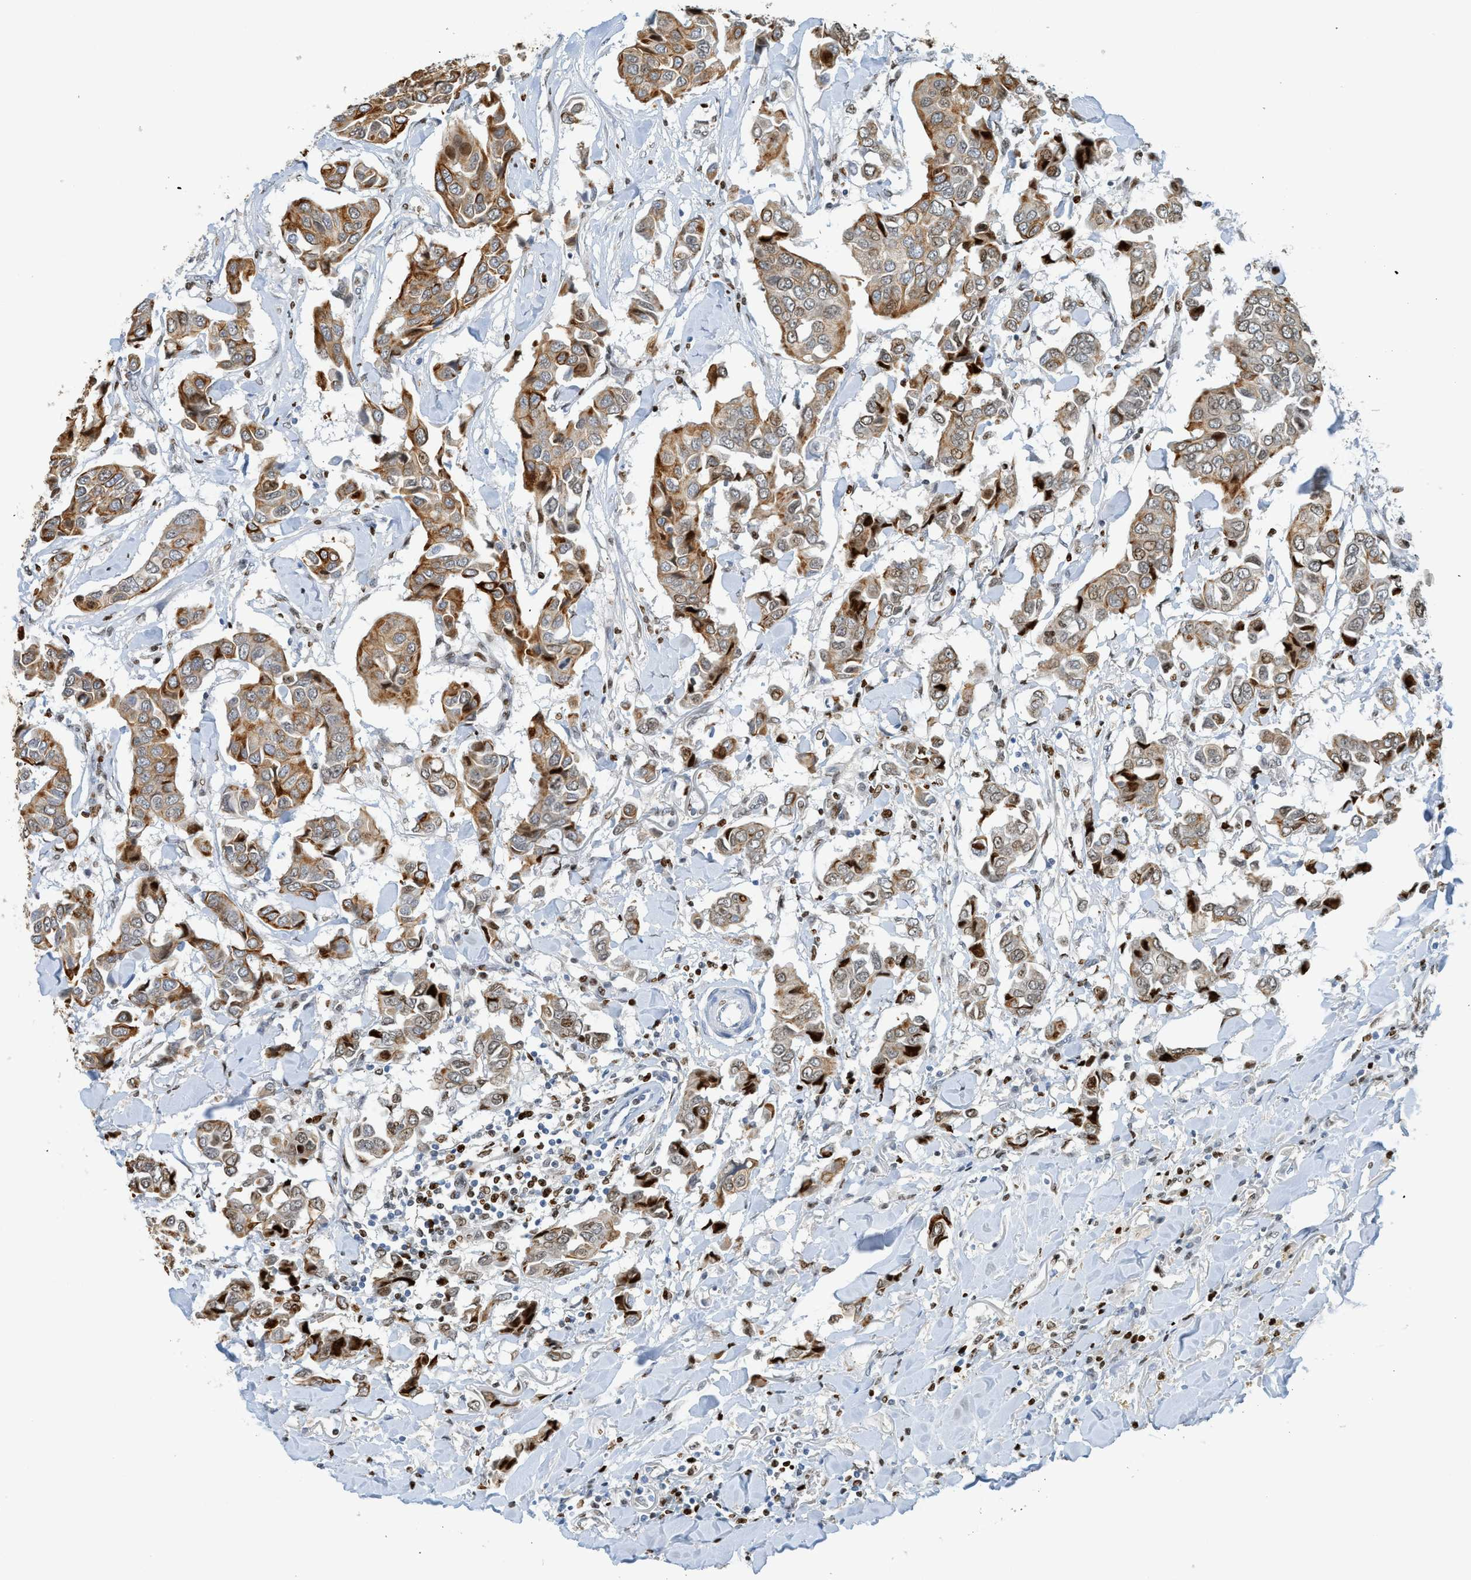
{"staining": {"intensity": "moderate", "quantity": ">75%", "location": "cytoplasmic/membranous"}, "tissue": "breast cancer", "cell_type": "Tumor cells", "image_type": "cancer", "snomed": [{"axis": "morphology", "description": "Duct carcinoma"}, {"axis": "topography", "description": "Breast"}], "caption": "Invasive ductal carcinoma (breast) tissue demonstrates moderate cytoplasmic/membranous expression in about >75% of tumor cells, visualized by immunohistochemistry.", "gene": "SH3D19", "patient": {"sex": "female", "age": 80}}